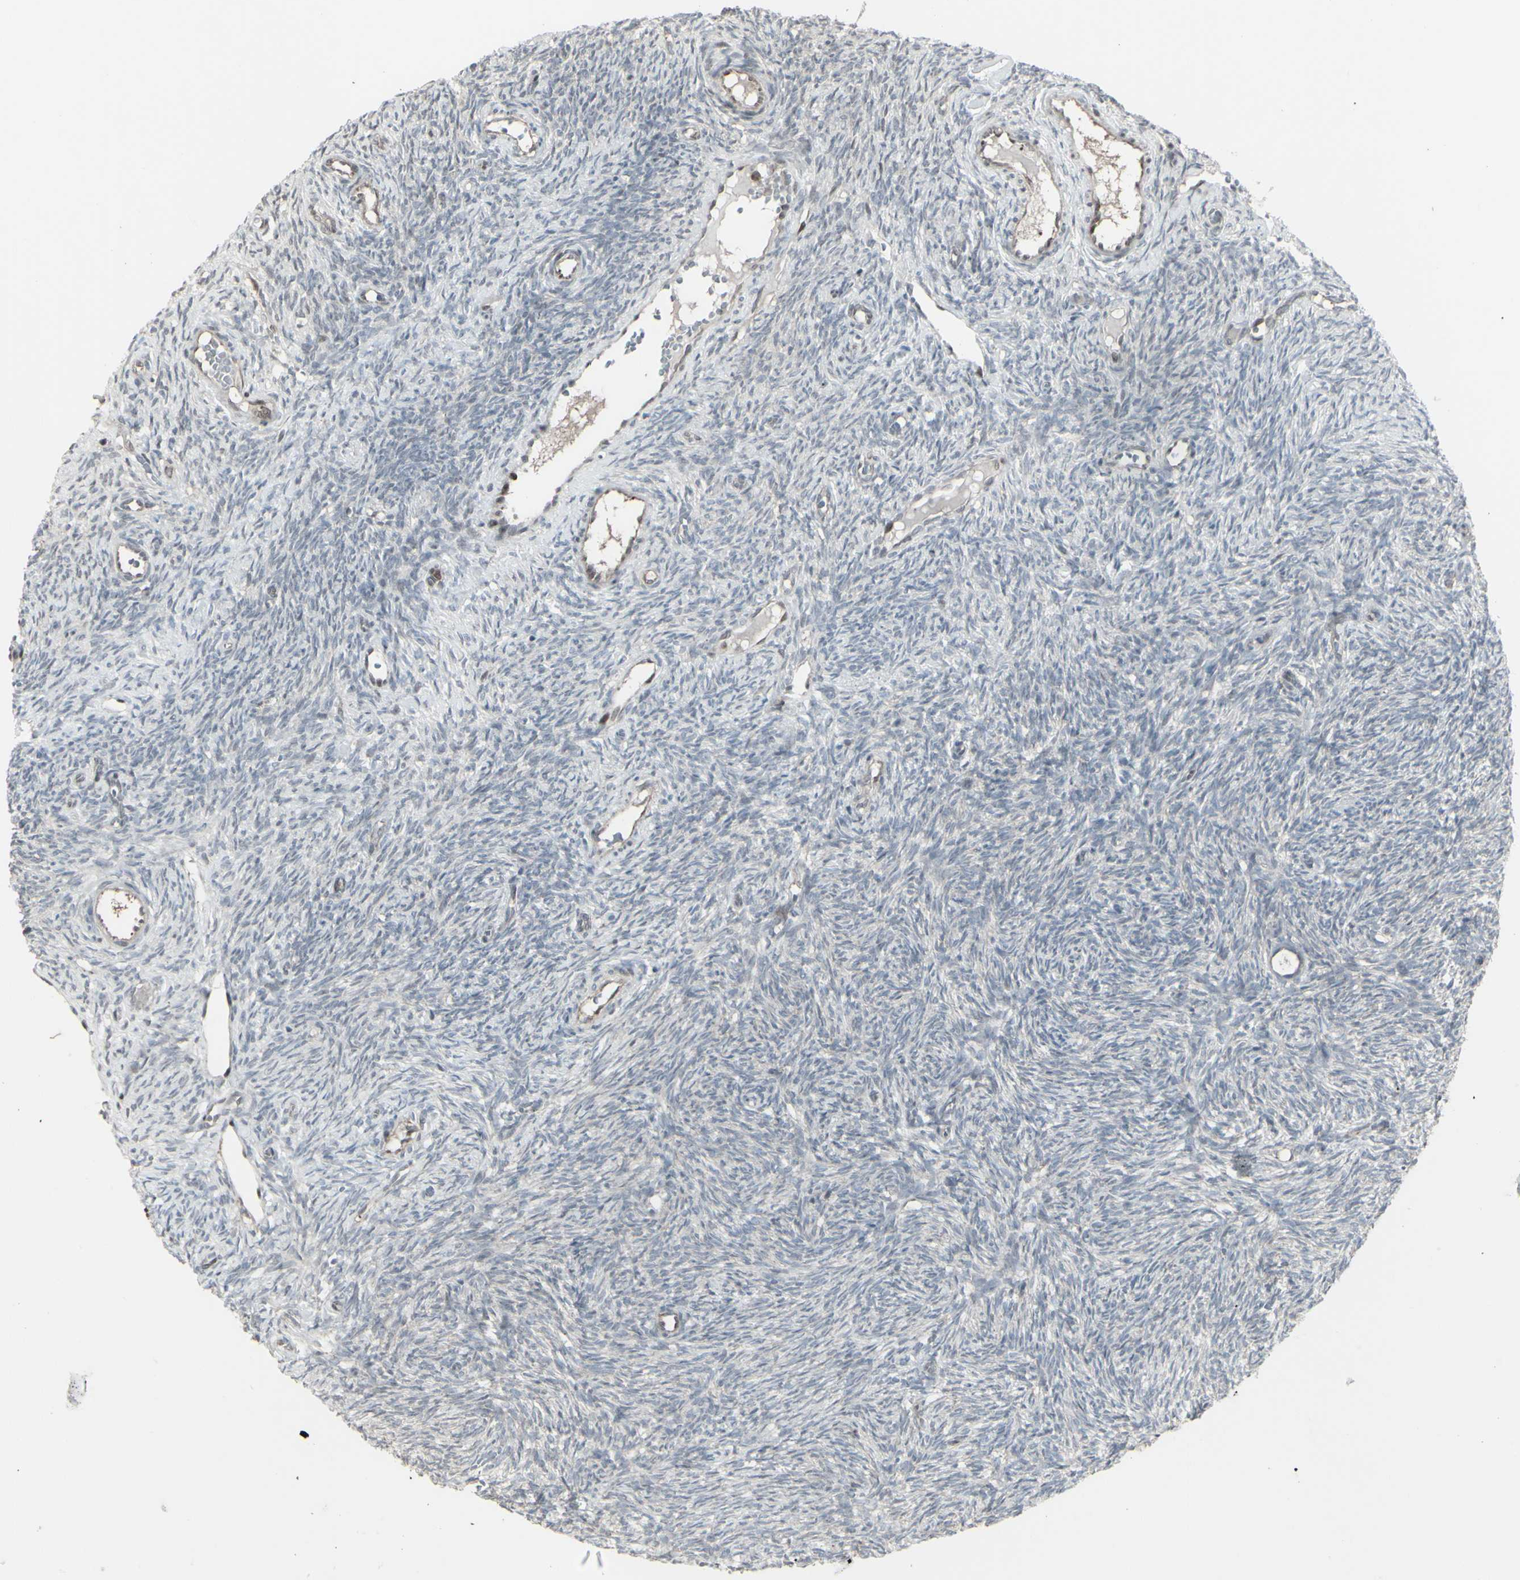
{"staining": {"intensity": "weak", "quantity": "<25%", "location": "cytoplasmic/membranous"}, "tissue": "ovary", "cell_type": "Ovarian stroma cells", "image_type": "normal", "snomed": [{"axis": "morphology", "description": "Normal tissue, NOS"}, {"axis": "topography", "description": "Ovary"}], "caption": "An IHC image of benign ovary is shown. There is no staining in ovarian stroma cells of ovary.", "gene": "CD33", "patient": {"sex": "female", "age": 35}}